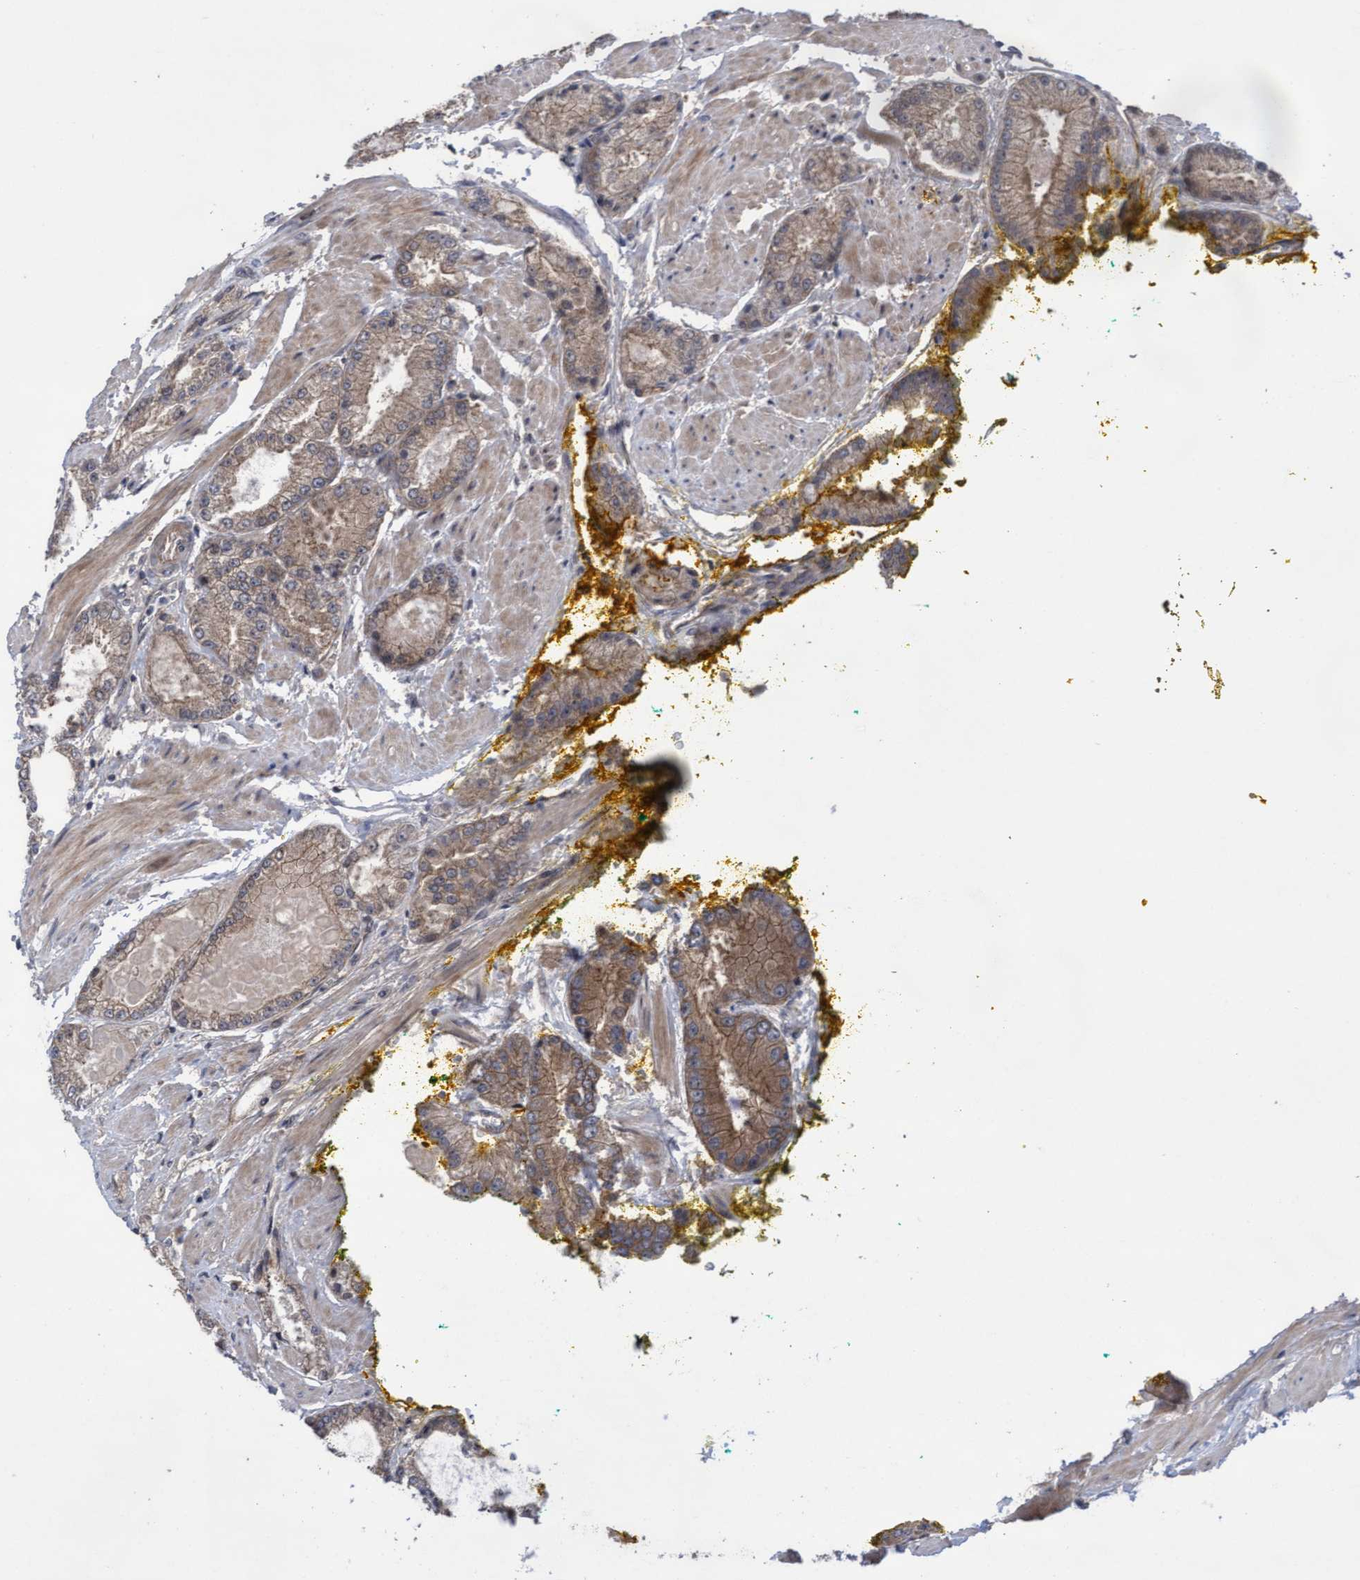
{"staining": {"intensity": "weak", "quantity": ">75%", "location": "cytoplasmic/membranous"}, "tissue": "prostate cancer", "cell_type": "Tumor cells", "image_type": "cancer", "snomed": [{"axis": "morphology", "description": "Adenocarcinoma, High grade"}, {"axis": "topography", "description": "Prostate"}], "caption": "Protein positivity by immunohistochemistry demonstrates weak cytoplasmic/membranous expression in about >75% of tumor cells in prostate adenocarcinoma (high-grade). (Brightfield microscopy of DAB IHC at high magnification).", "gene": "COBL", "patient": {"sex": "male", "age": 50}}